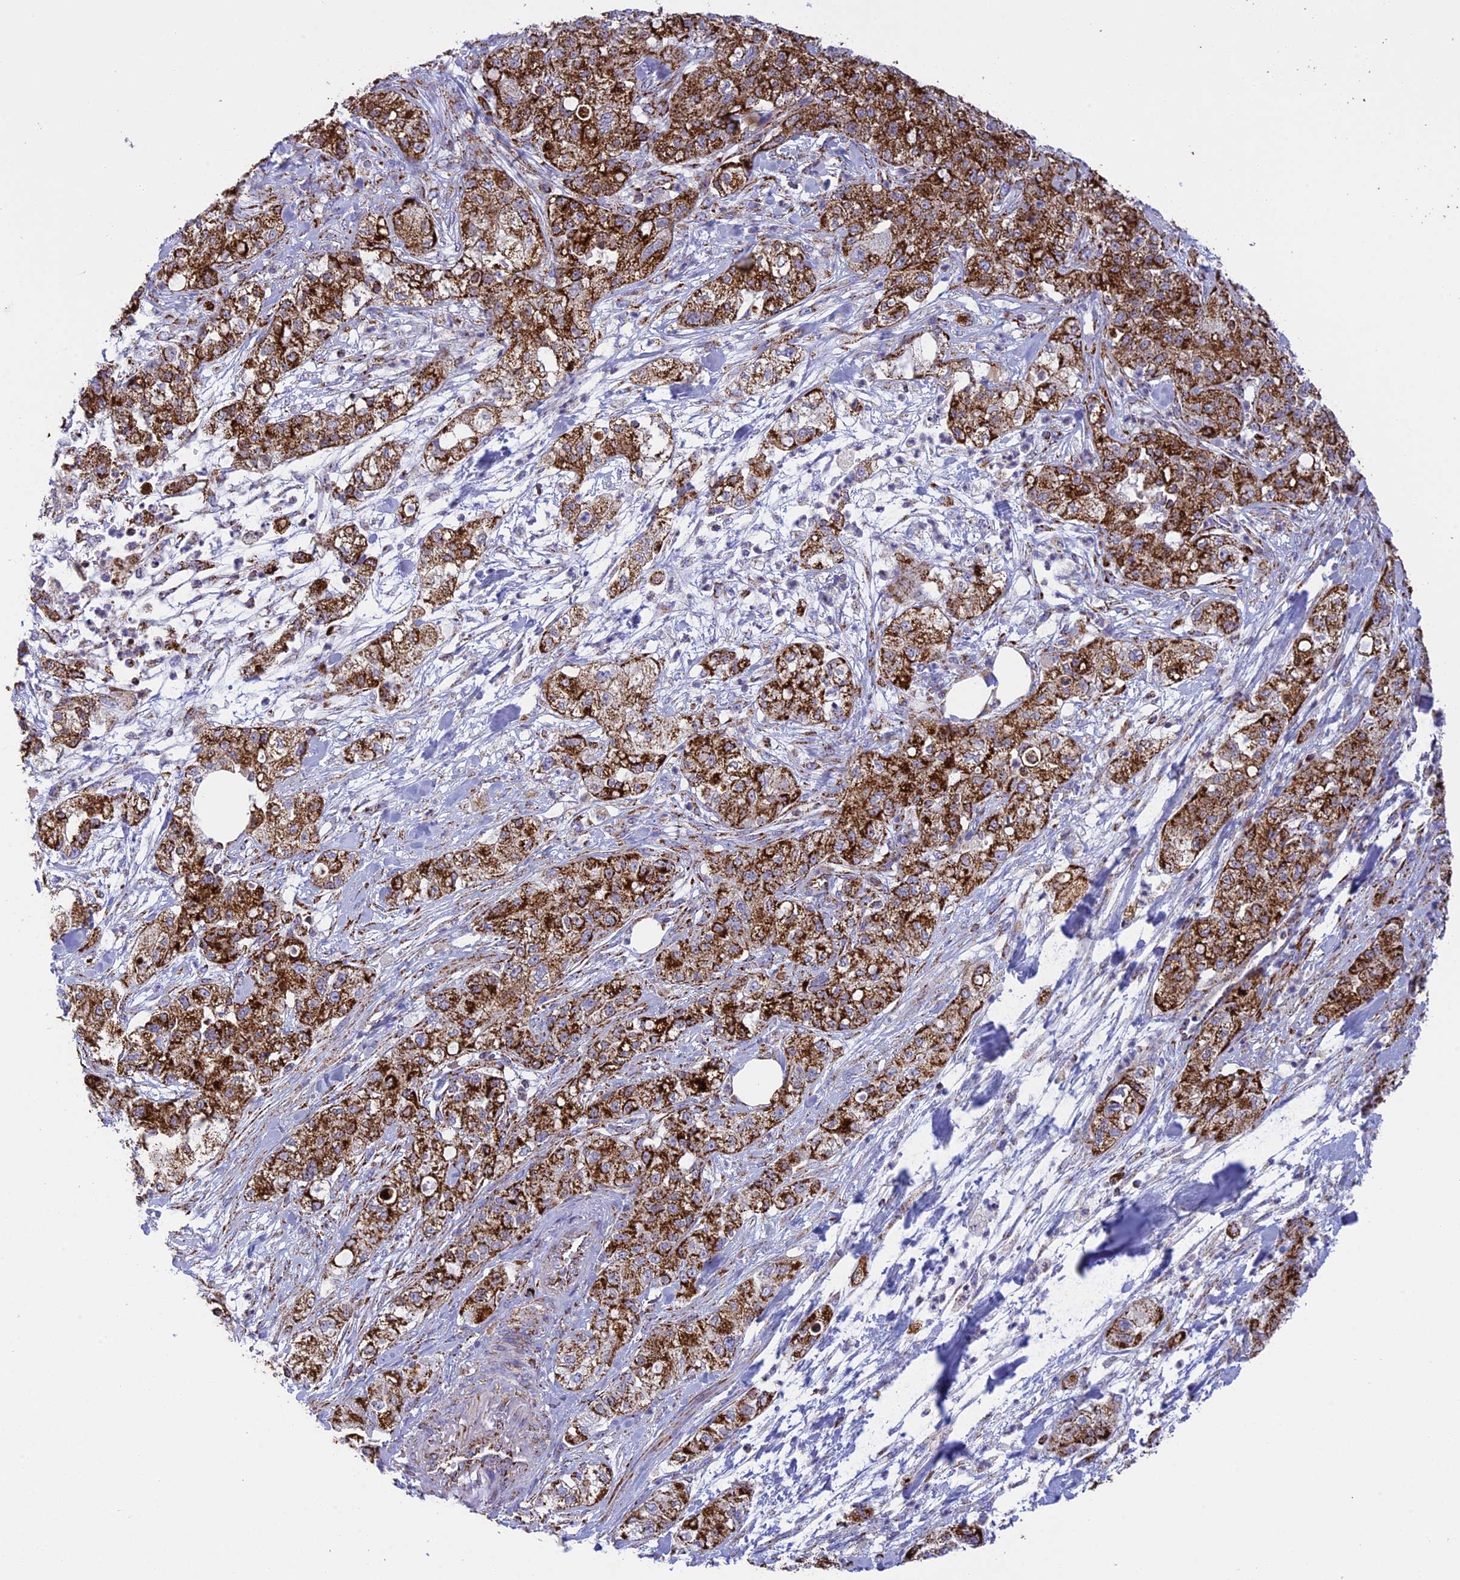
{"staining": {"intensity": "strong", "quantity": ">75%", "location": "cytoplasmic/membranous"}, "tissue": "pancreatic cancer", "cell_type": "Tumor cells", "image_type": "cancer", "snomed": [{"axis": "morphology", "description": "Adenocarcinoma, NOS"}, {"axis": "topography", "description": "Pancreas"}], "caption": "Approximately >75% of tumor cells in pancreatic cancer (adenocarcinoma) exhibit strong cytoplasmic/membranous protein expression as visualized by brown immunohistochemical staining.", "gene": "ISOC2", "patient": {"sex": "female", "age": 78}}